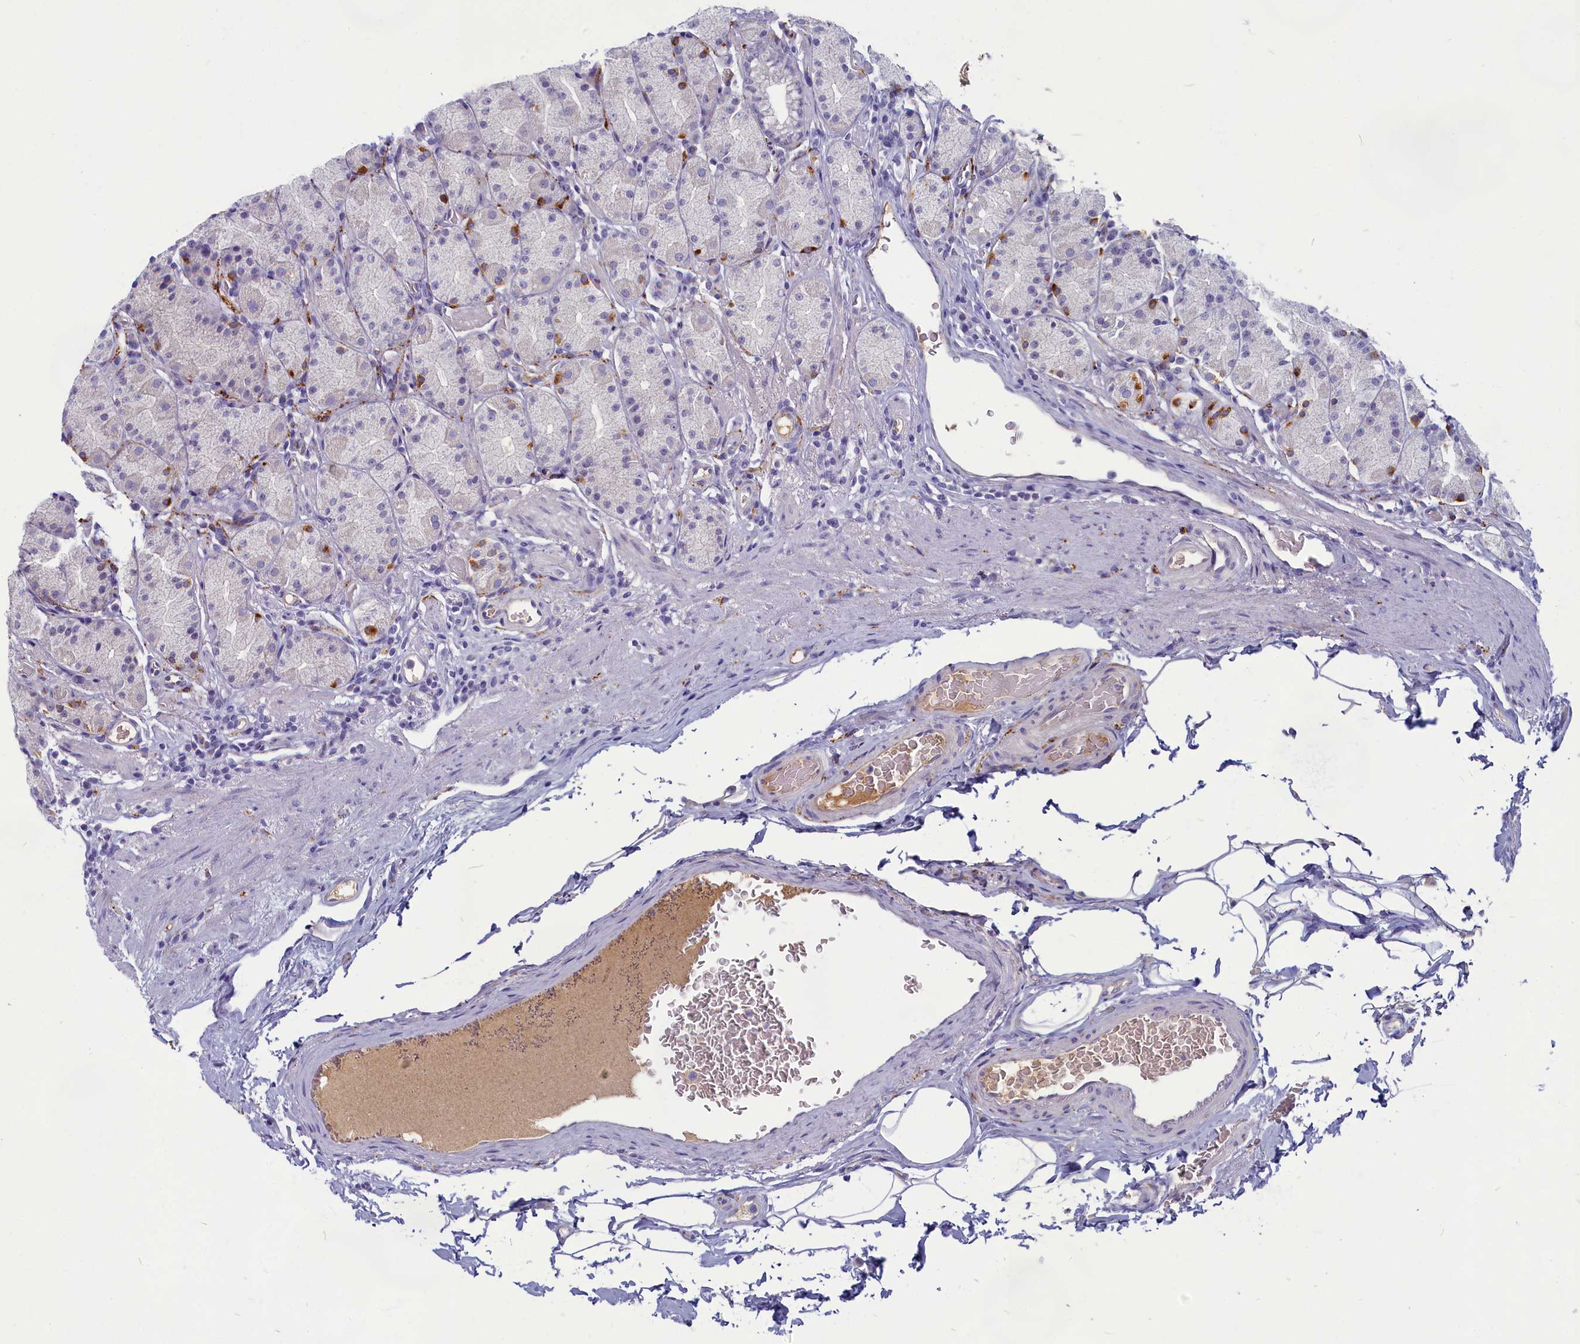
{"staining": {"intensity": "moderate", "quantity": "<25%", "location": "cytoplasmic/membranous"}, "tissue": "stomach", "cell_type": "Glandular cells", "image_type": "normal", "snomed": [{"axis": "morphology", "description": "Normal tissue, NOS"}, {"axis": "topography", "description": "Stomach, upper"}, {"axis": "topography", "description": "Stomach, lower"}, {"axis": "topography", "description": "Small intestine"}], "caption": "This histopathology image exhibits immunohistochemistry (IHC) staining of normal stomach, with low moderate cytoplasmic/membranous positivity in about <25% of glandular cells.", "gene": "SV2C", "patient": {"sex": "male", "age": 68}}